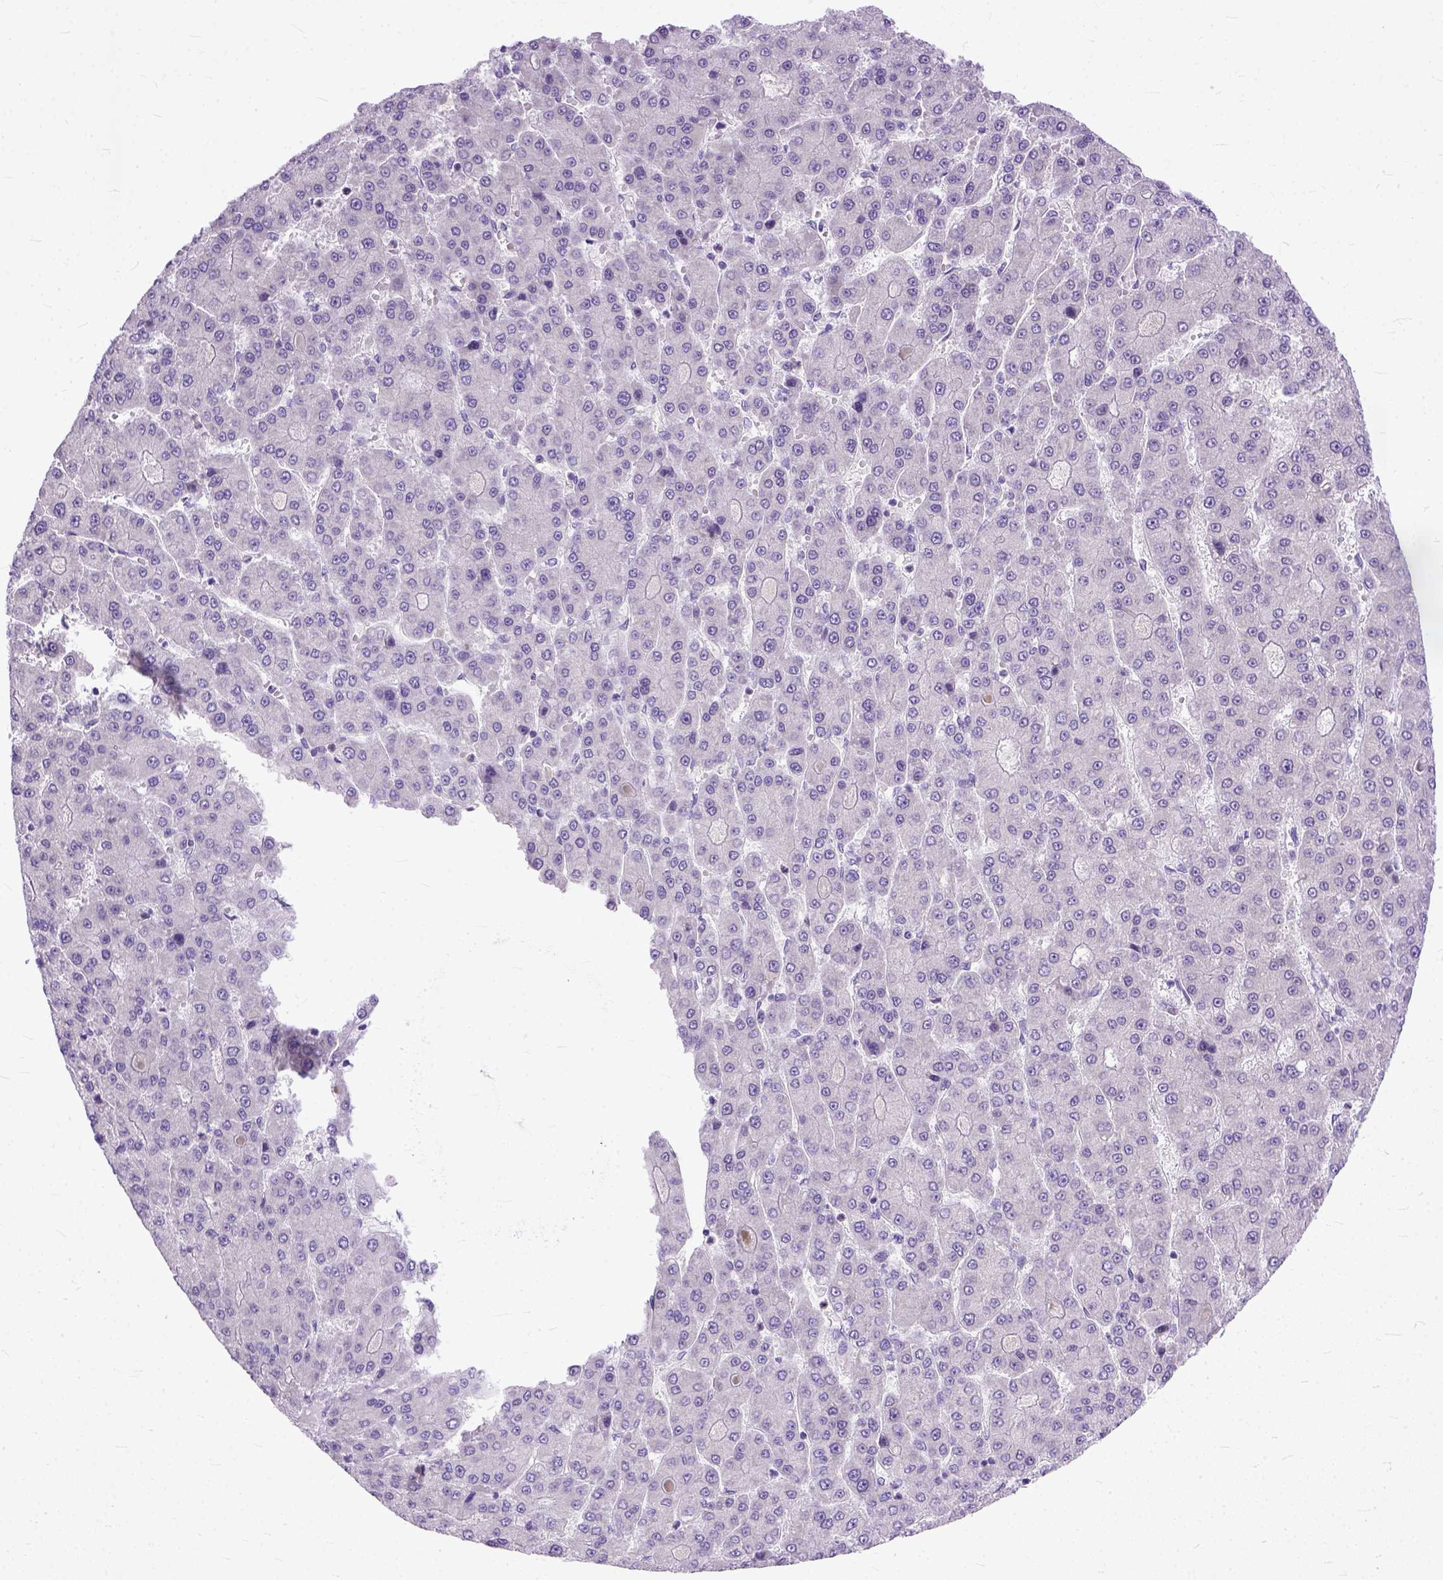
{"staining": {"intensity": "negative", "quantity": "none", "location": "none"}, "tissue": "liver cancer", "cell_type": "Tumor cells", "image_type": "cancer", "snomed": [{"axis": "morphology", "description": "Carcinoma, Hepatocellular, NOS"}, {"axis": "topography", "description": "Liver"}], "caption": "A photomicrograph of human hepatocellular carcinoma (liver) is negative for staining in tumor cells.", "gene": "TCEAL7", "patient": {"sex": "male", "age": 70}}